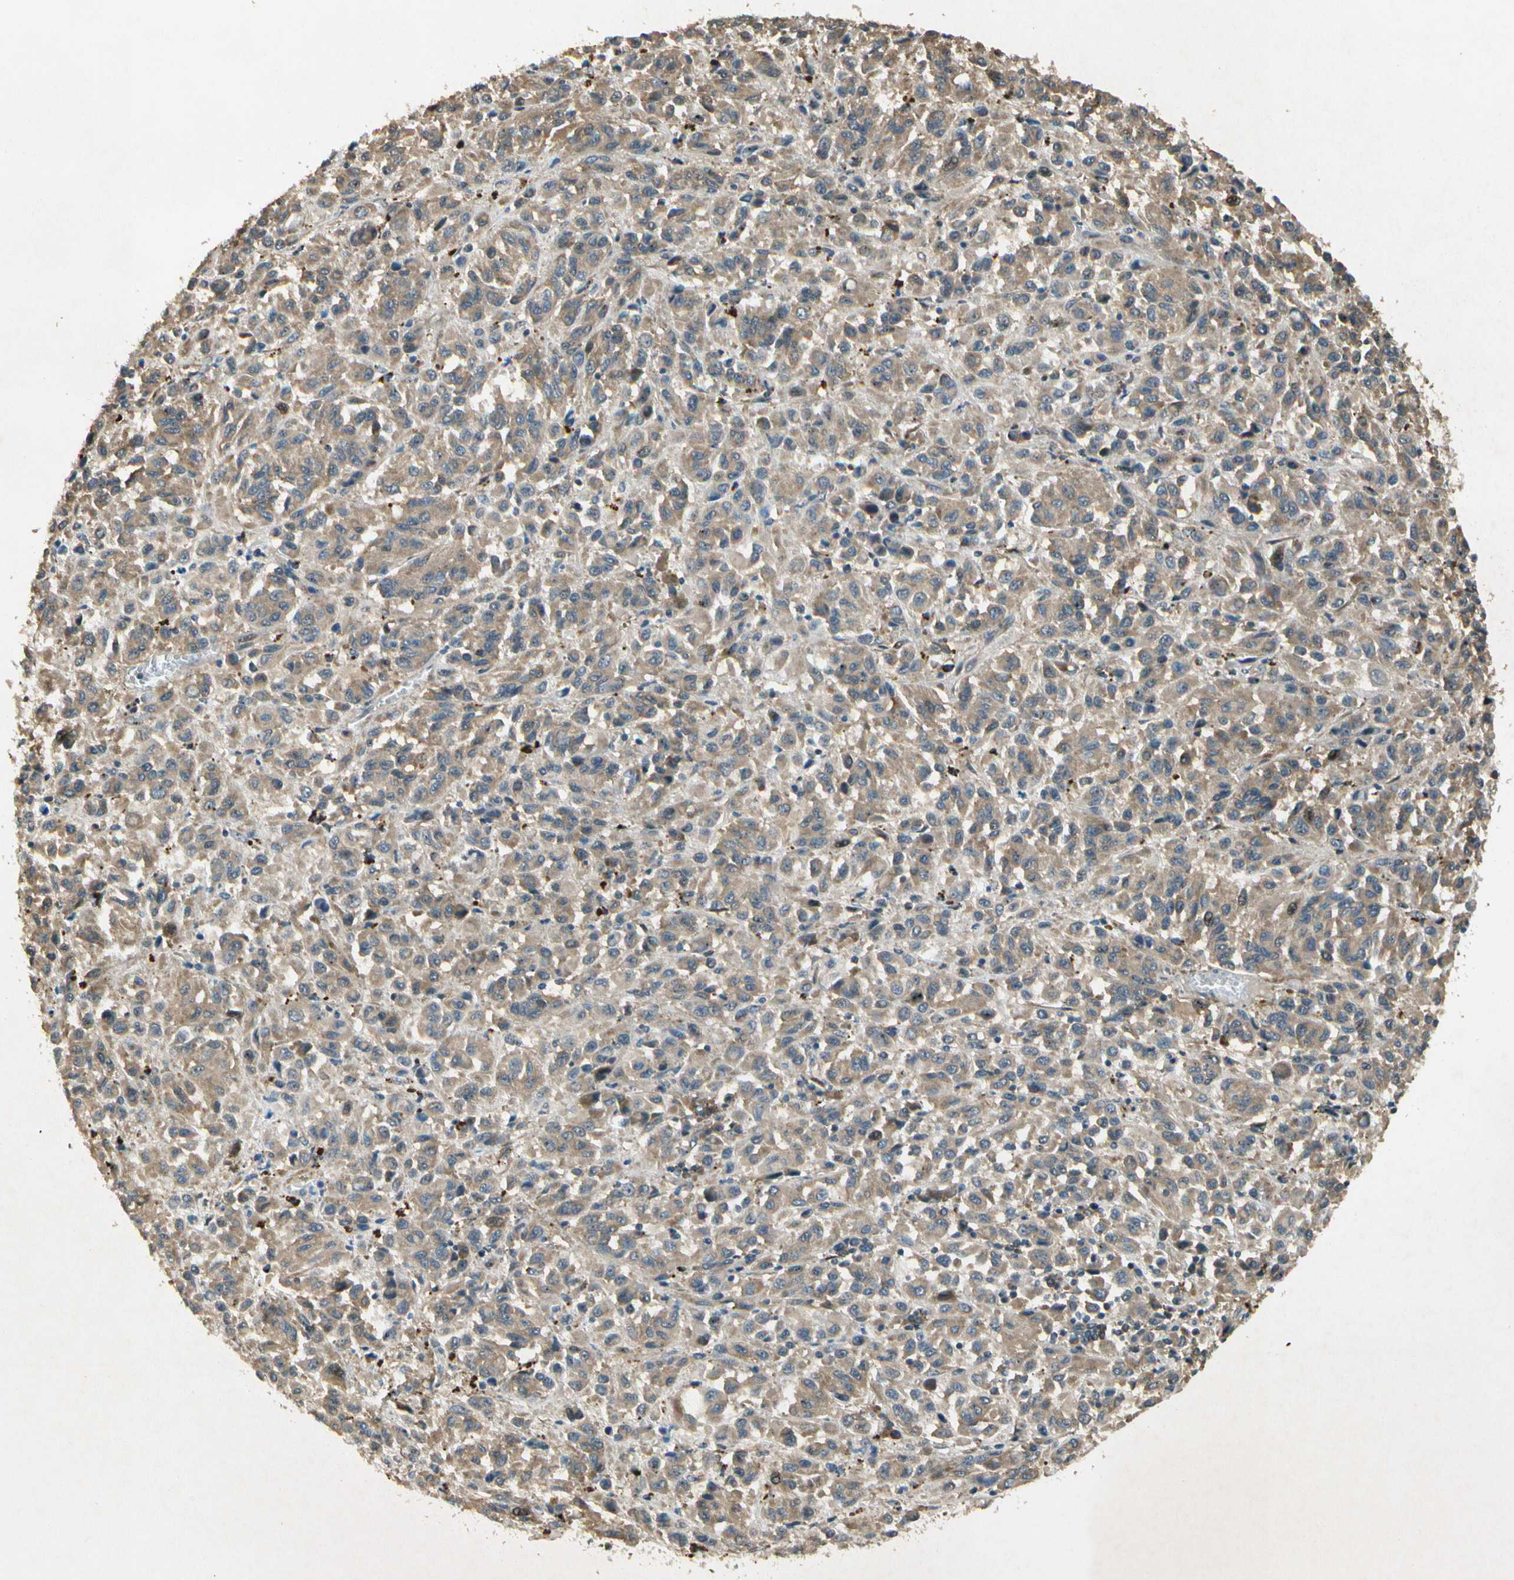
{"staining": {"intensity": "moderate", "quantity": ">75%", "location": "cytoplasmic/membranous"}, "tissue": "melanoma", "cell_type": "Tumor cells", "image_type": "cancer", "snomed": [{"axis": "morphology", "description": "Malignant melanoma, Metastatic site"}, {"axis": "topography", "description": "Lung"}], "caption": "About >75% of tumor cells in malignant melanoma (metastatic site) demonstrate moderate cytoplasmic/membranous protein staining as visualized by brown immunohistochemical staining.", "gene": "EIF1AX", "patient": {"sex": "male", "age": 64}}